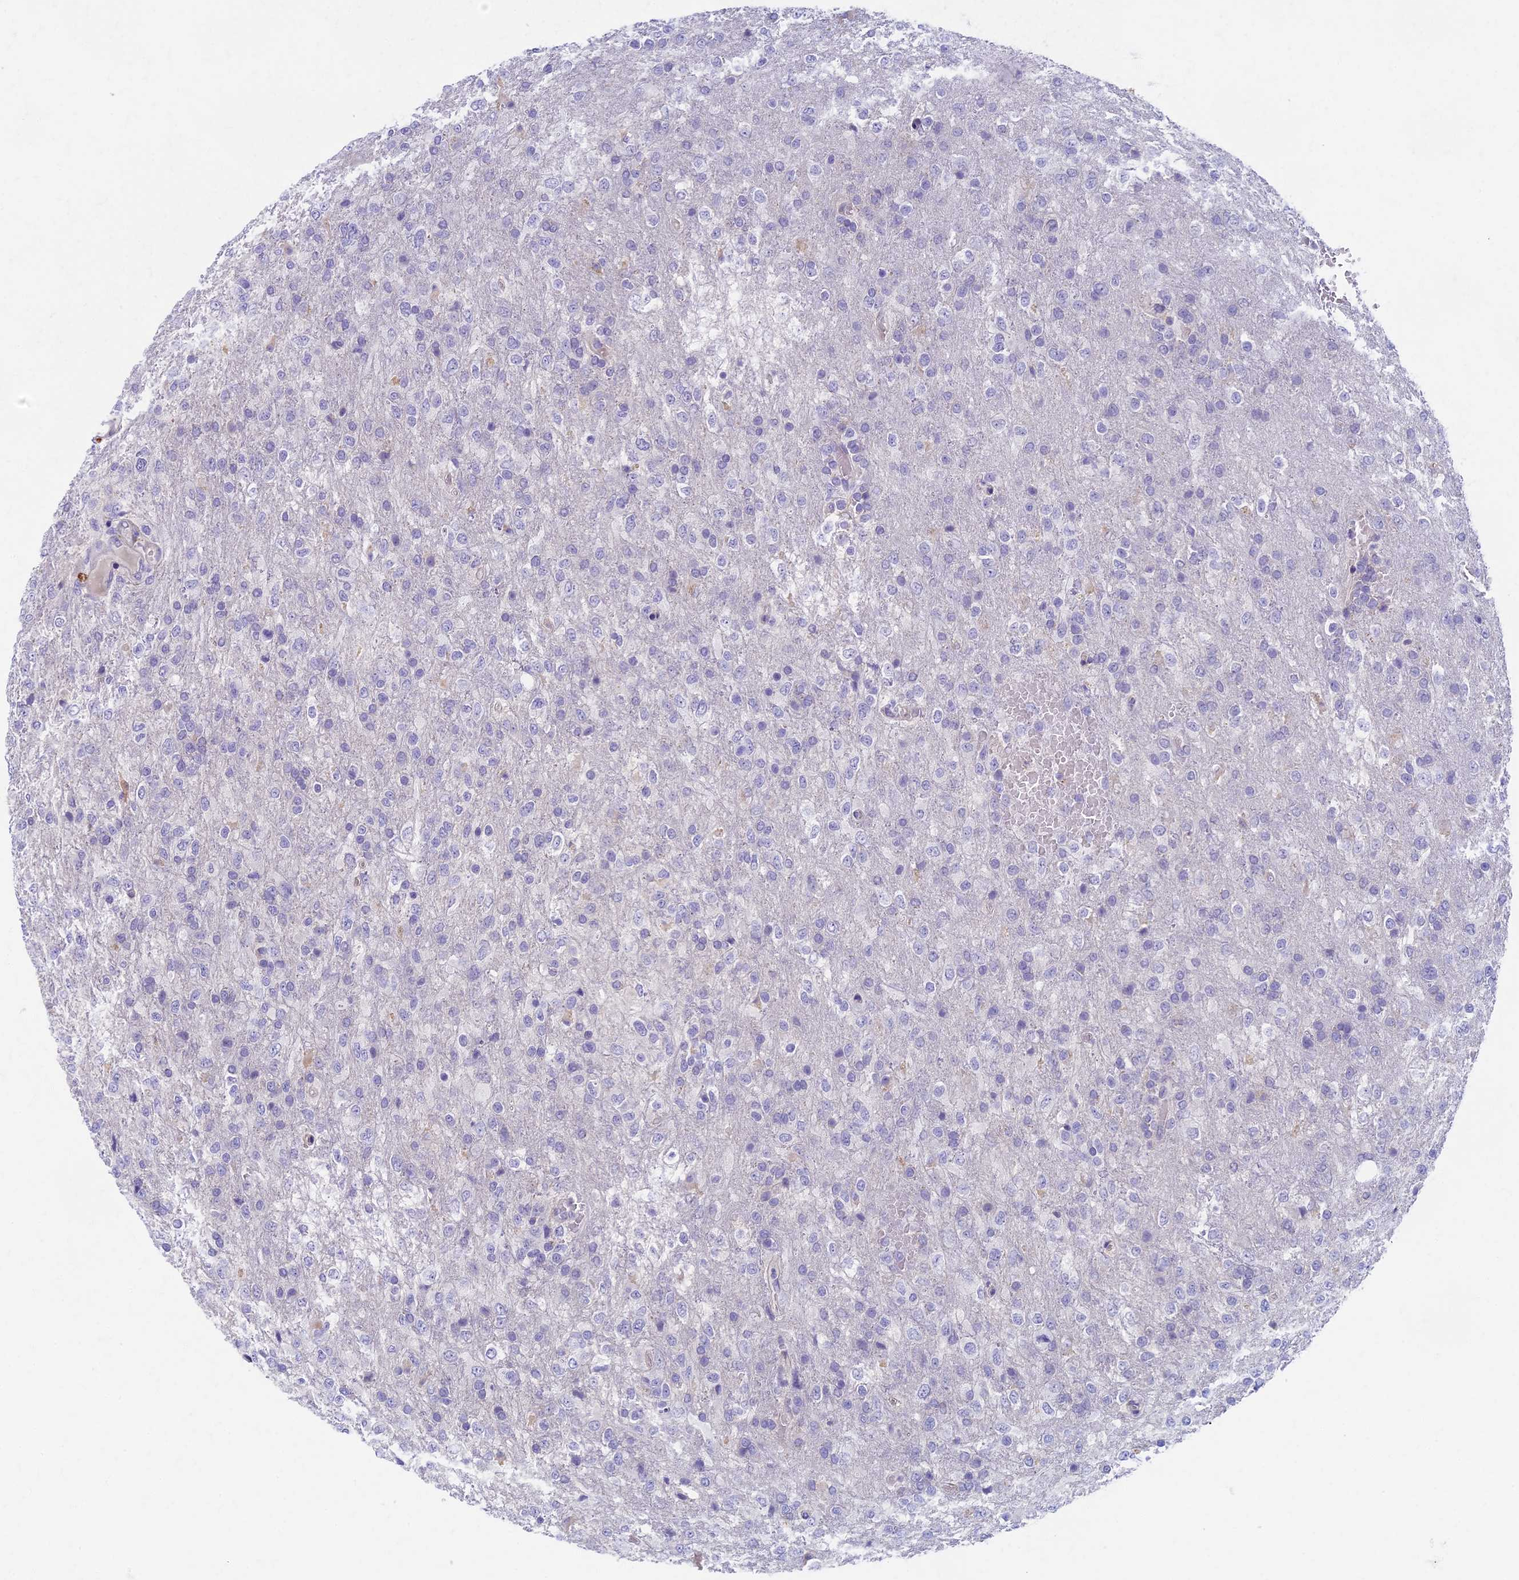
{"staining": {"intensity": "negative", "quantity": "none", "location": "none"}, "tissue": "glioma", "cell_type": "Tumor cells", "image_type": "cancer", "snomed": [{"axis": "morphology", "description": "Glioma, malignant, High grade"}, {"axis": "topography", "description": "Brain"}], "caption": "Immunohistochemistry histopathology image of neoplastic tissue: human glioma stained with DAB (3,3'-diaminobenzidine) demonstrates no significant protein expression in tumor cells.", "gene": "AP4E1", "patient": {"sex": "female", "age": 74}}